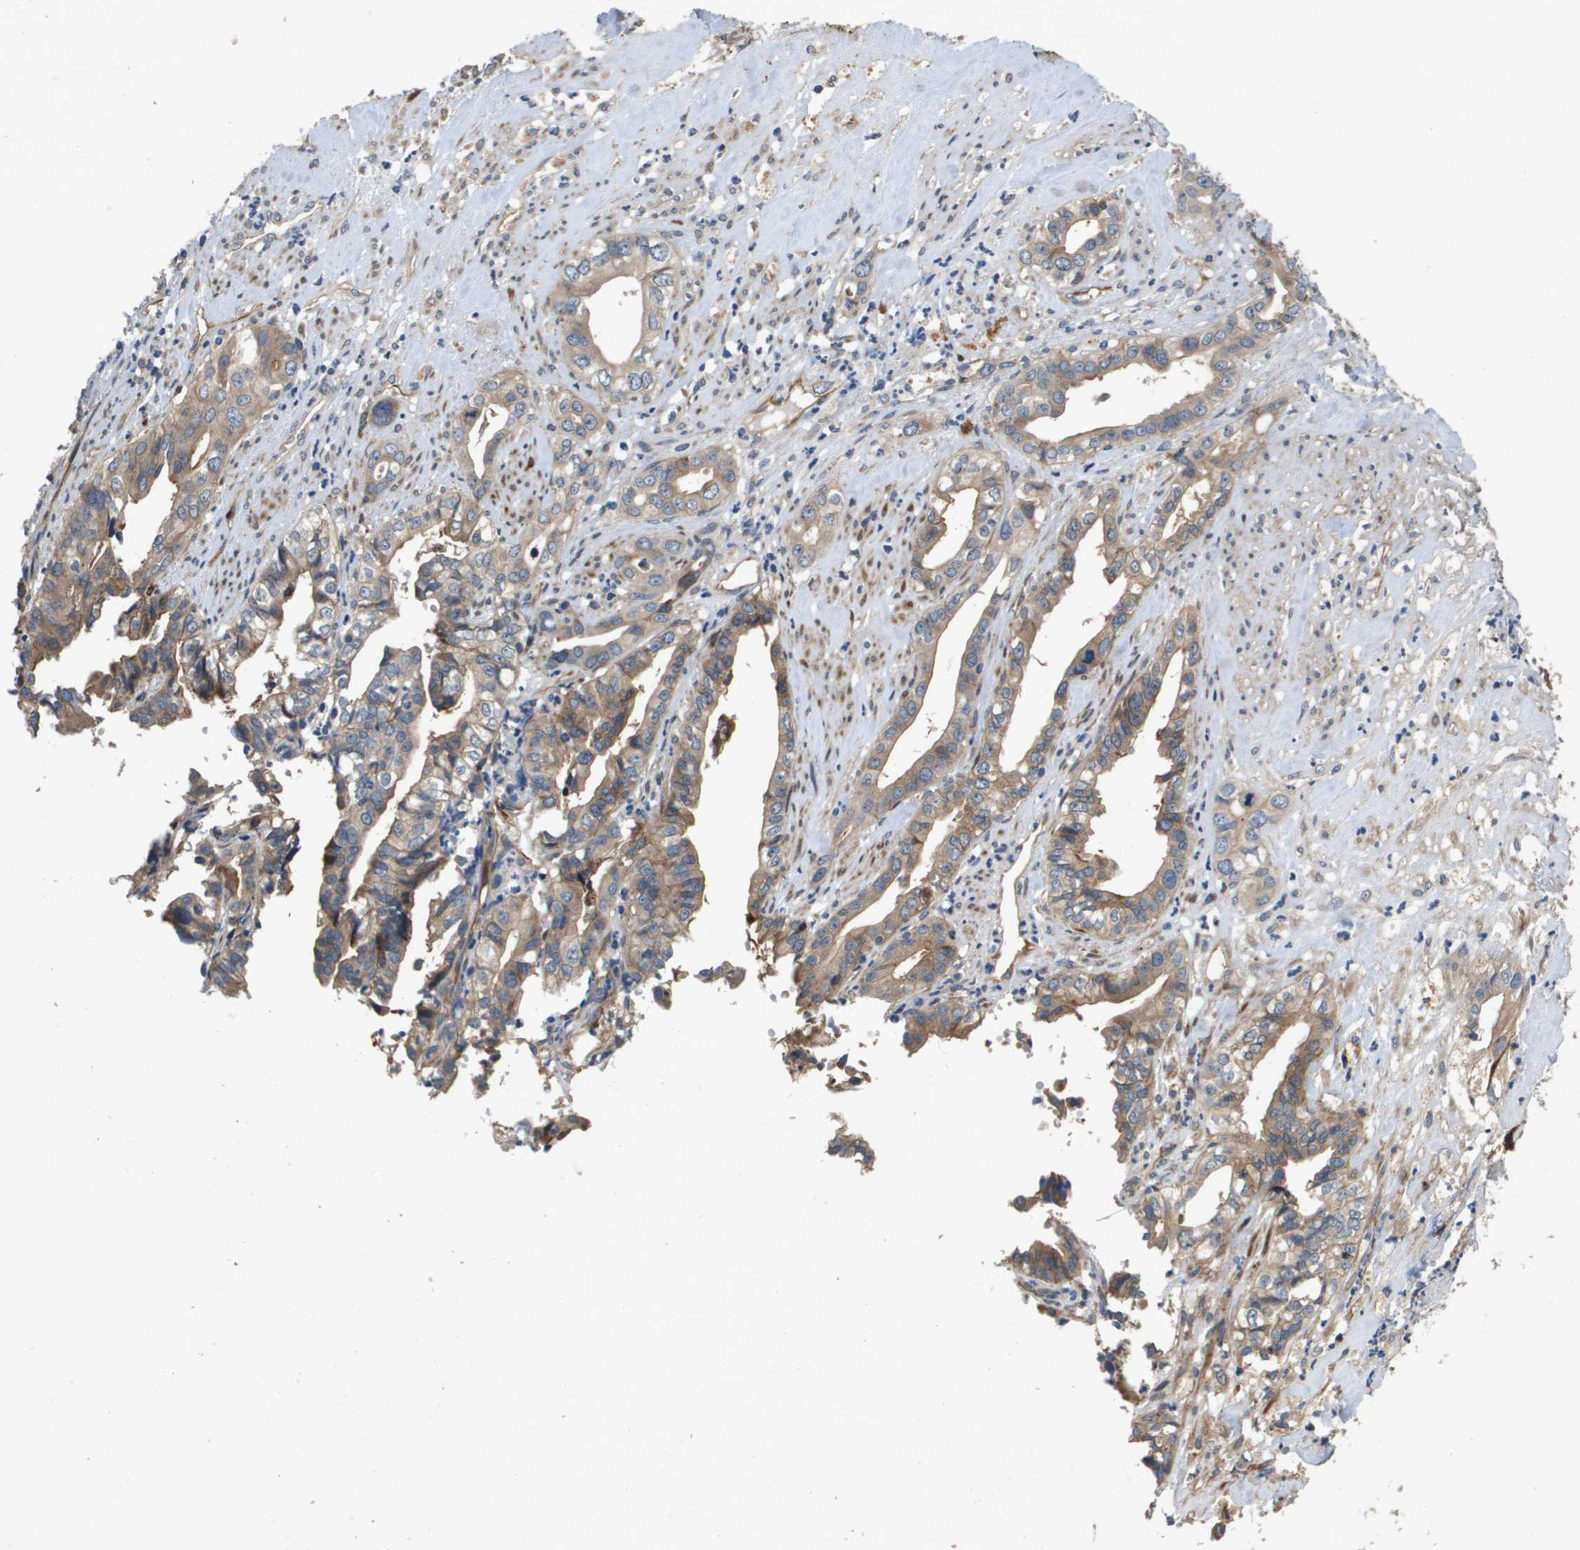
{"staining": {"intensity": "weak", "quantity": ">75%", "location": "cytoplasmic/membranous"}, "tissue": "liver cancer", "cell_type": "Tumor cells", "image_type": "cancer", "snomed": [{"axis": "morphology", "description": "Cholangiocarcinoma"}, {"axis": "topography", "description": "Liver"}], "caption": "Brown immunohistochemical staining in liver cancer (cholangiocarcinoma) shows weak cytoplasmic/membranous positivity in about >75% of tumor cells.", "gene": "ENTPD2", "patient": {"sex": "female", "age": 61}}